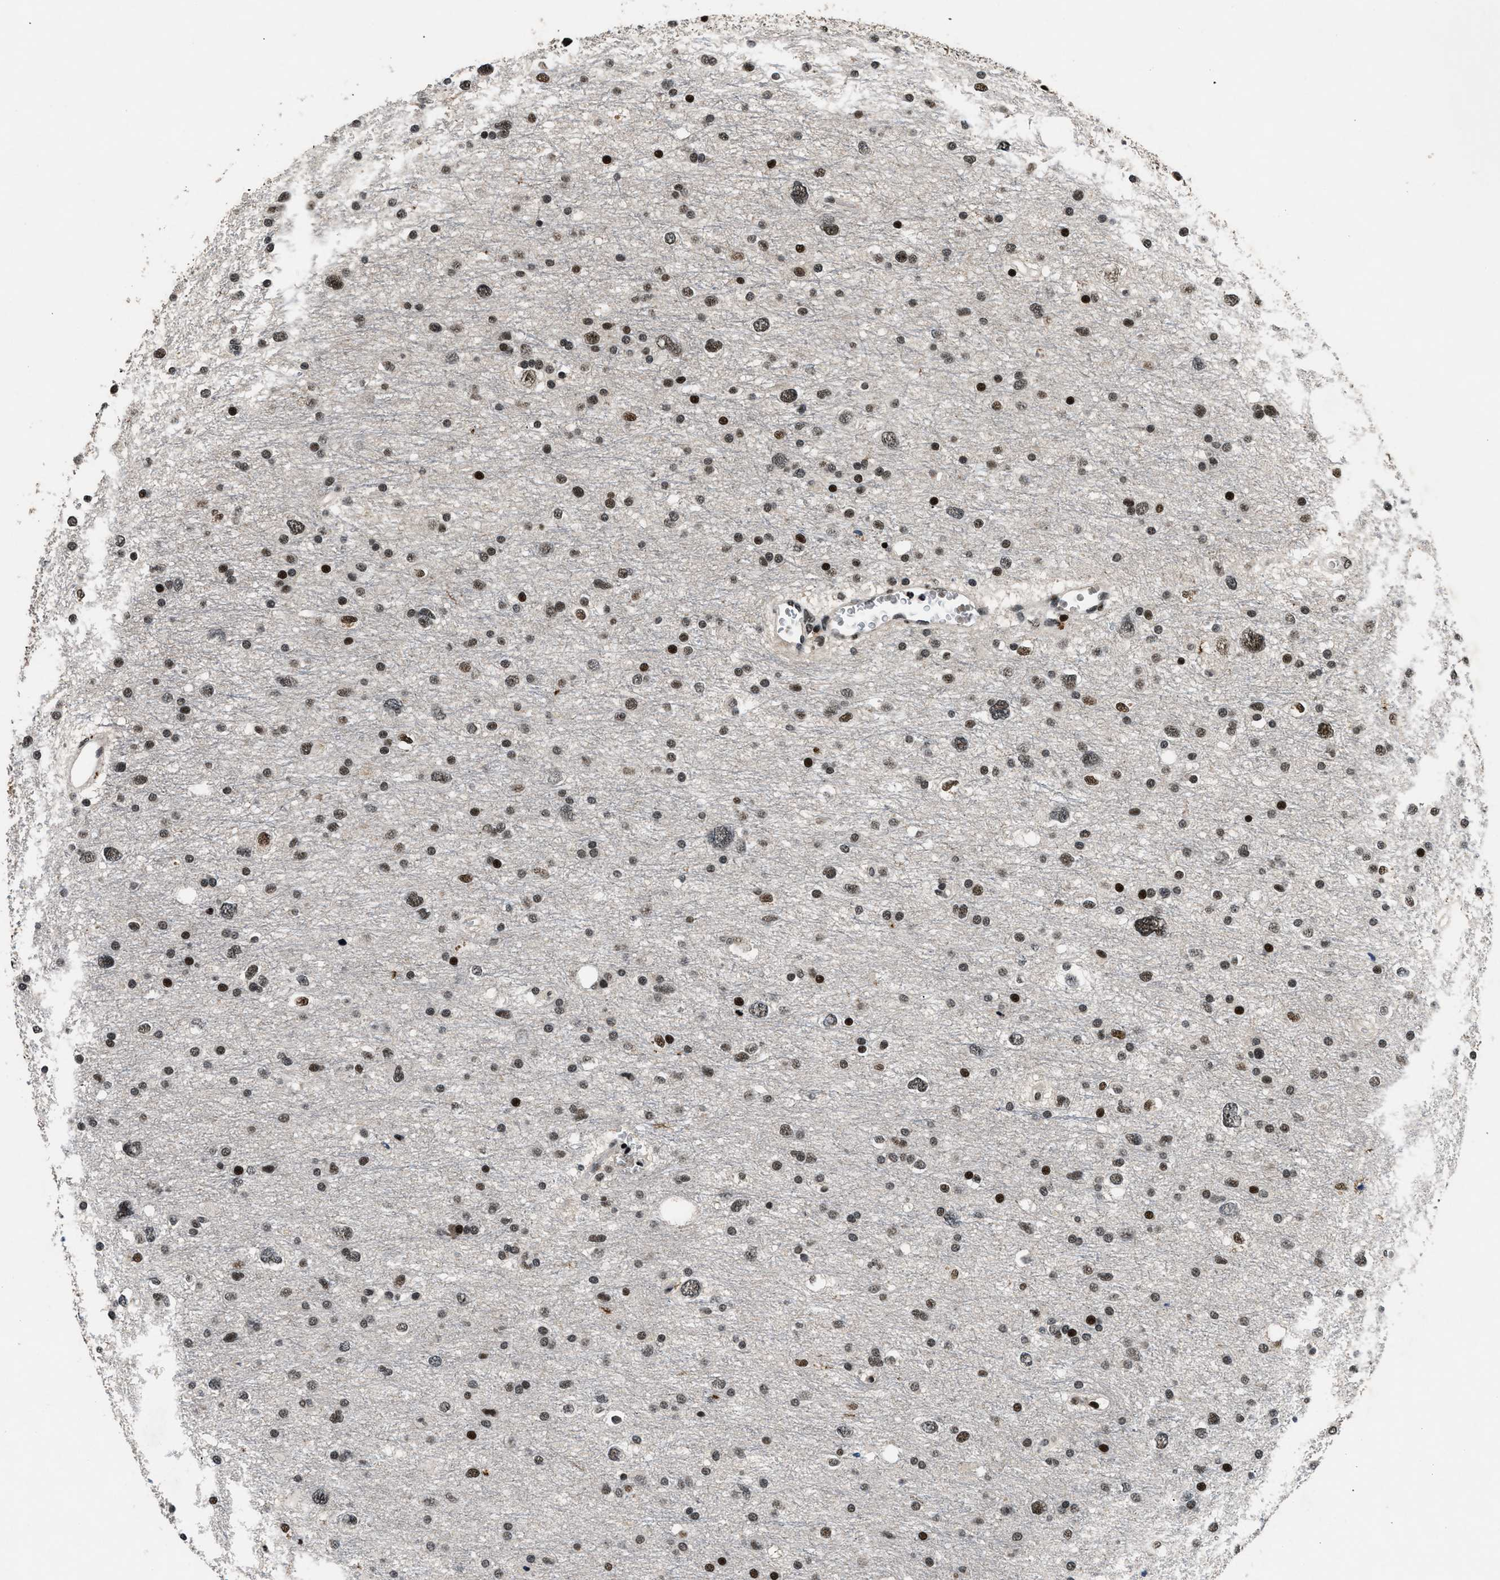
{"staining": {"intensity": "strong", "quantity": ">75%", "location": "nuclear"}, "tissue": "glioma", "cell_type": "Tumor cells", "image_type": "cancer", "snomed": [{"axis": "morphology", "description": "Glioma, malignant, Low grade"}, {"axis": "topography", "description": "Brain"}], "caption": "Protein expression analysis of human malignant low-grade glioma reveals strong nuclear positivity in about >75% of tumor cells.", "gene": "SMARCB1", "patient": {"sex": "female", "age": 37}}